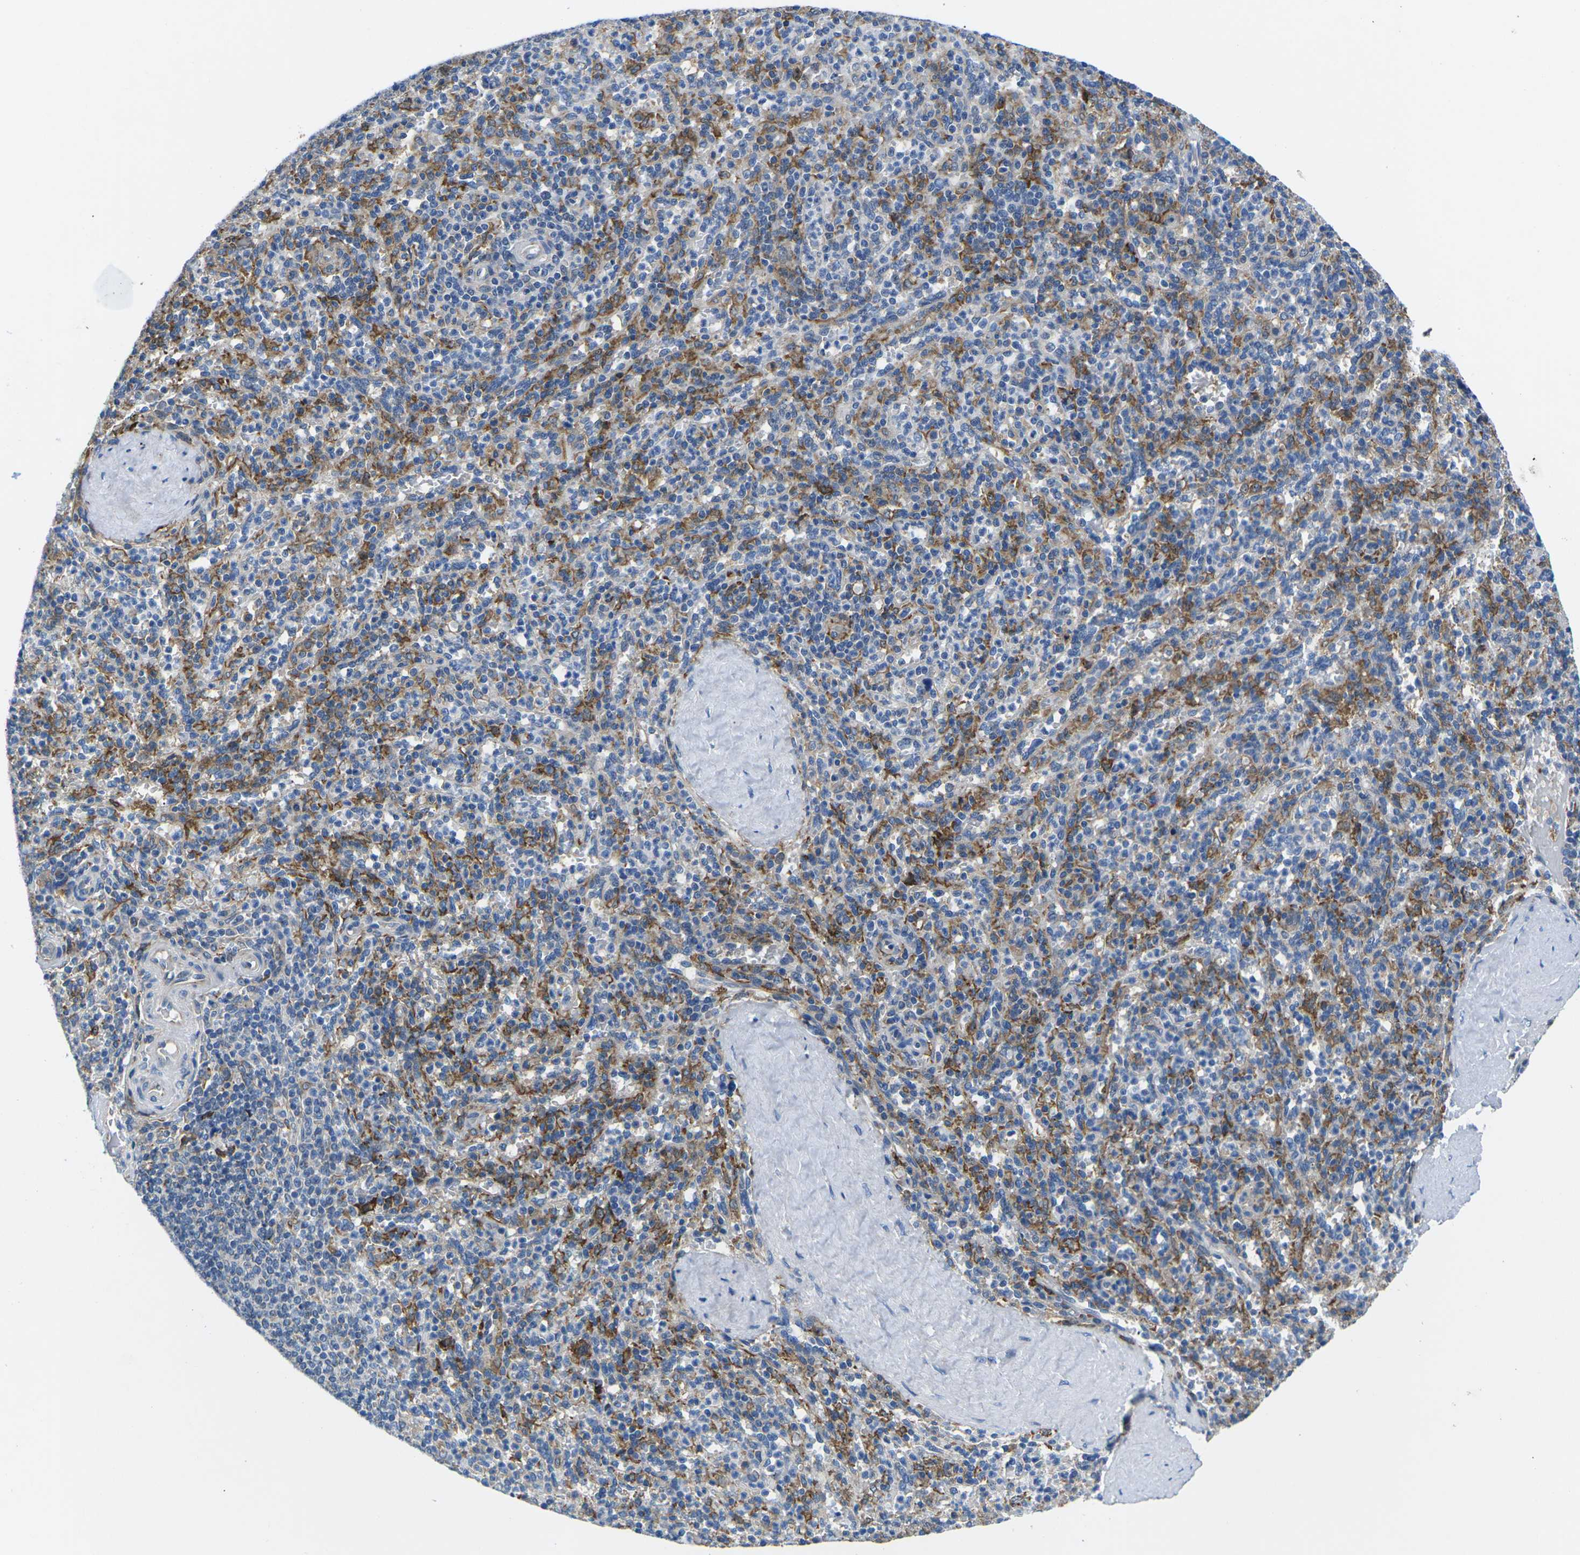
{"staining": {"intensity": "negative", "quantity": "none", "location": "none"}, "tissue": "spleen", "cell_type": "Cells in red pulp", "image_type": "normal", "snomed": [{"axis": "morphology", "description": "Normal tissue, NOS"}, {"axis": "topography", "description": "Spleen"}], "caption": "IHC histopathology image of benign spleen: human spleen stained with DAB (3,3'-diaminobenzidine) reveals no significant protein positivity in cells in red pulp.", "gene": "TMEFF2", "patient": {"sex": "male", "age": 36}}